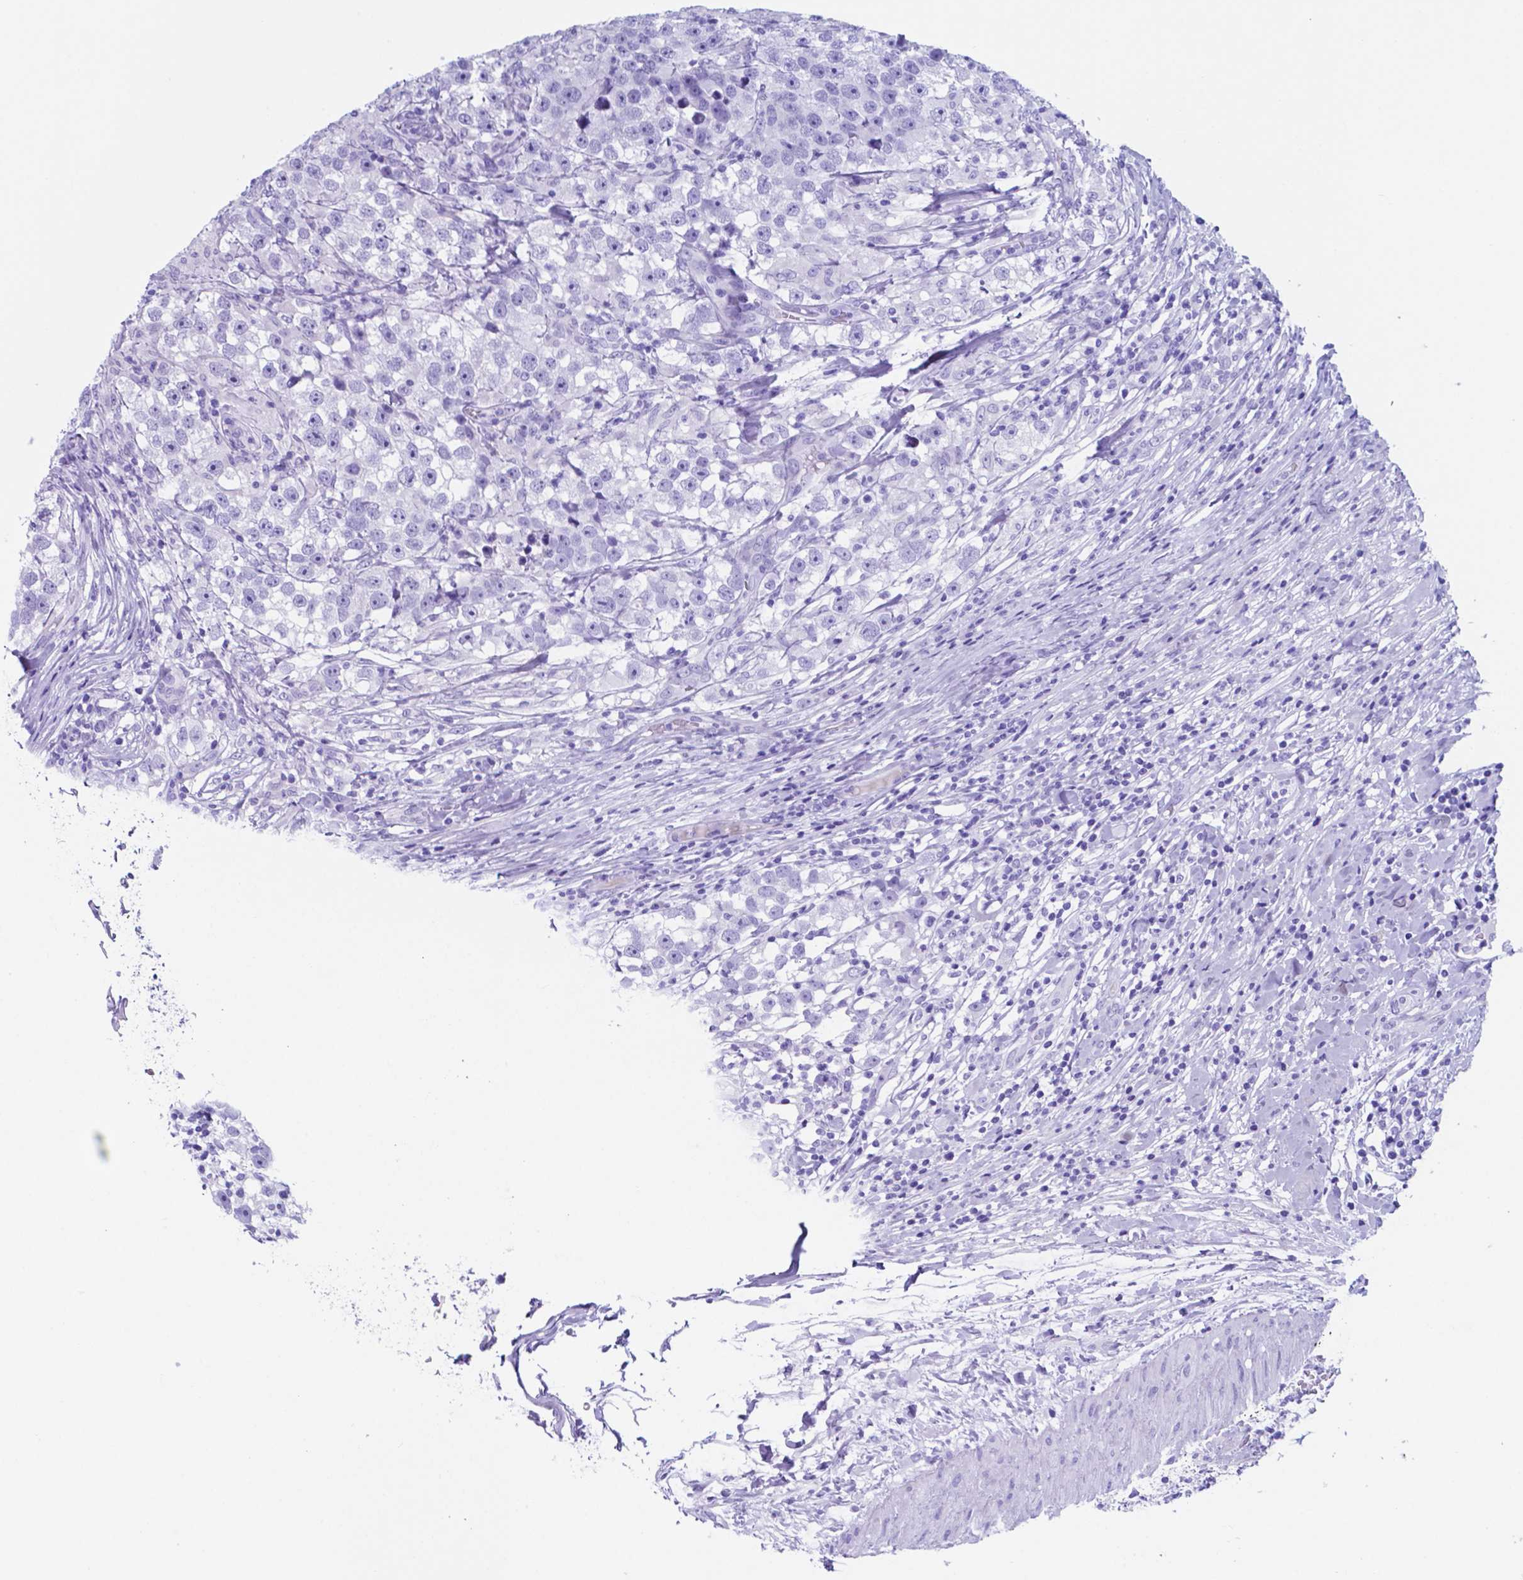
{"staining": {"intensity": "negative", "quantity": "none", "location": "none"}, "tissue": "testis cancer", "cell_type": "Tumor cells", "image_type": "cancer", "snomed": [{"axis": "morphology", "description": "Seminoma, NOS"}, {"axis": "topography", "description": "Testis"}], "caption": "Image shows no protein expression in tumor cells of testis cancer (seminoma) tissue. The staining was performed using DAB to visualize the protein expression in brown, while the nuclei were stained in blue with hematoxylin (Magnification: 20x).", "gene": "DNAAF8", "patient": {"sex": "male", "age": 46}}